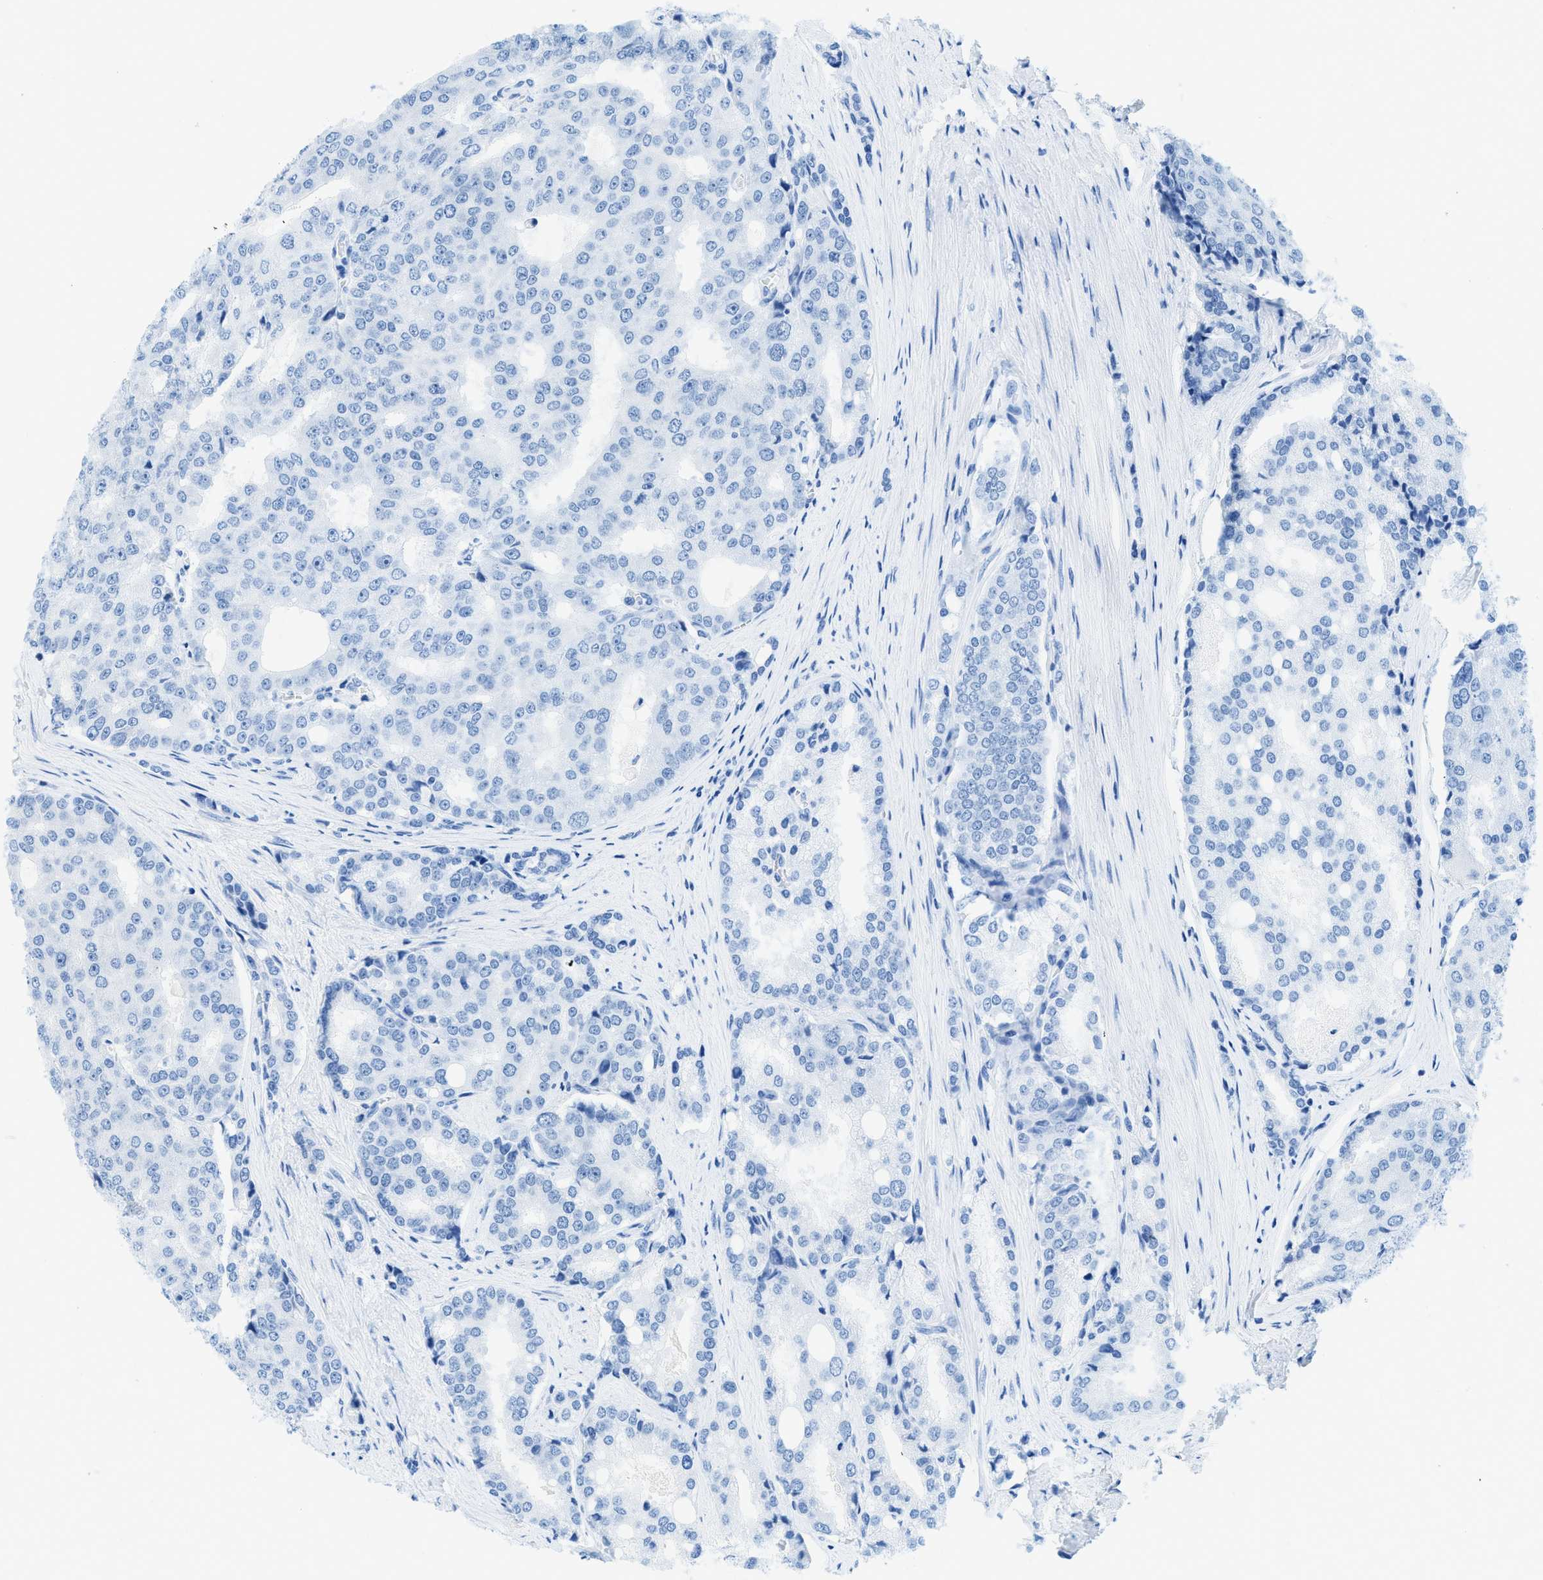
{"staining": {"intensity": "negative", "quantity": "none", "location": "none"}, "tissue": "prostate cancer", "cell_type": "Tumor cells", "image_type": "cancer", "snomed": [{"axis": "morphology", "description": "Adenocarcinoma, High grade"}, {"axis": "topography", "description": "Prostate"}], "caption": "Human prostate cancer (high-grade adenocarcinoma) stained for a protein using IHC displays no expression in tumor cells.", "gene": "TMEM248", "patient": {"sex": "male", "age": 50}}